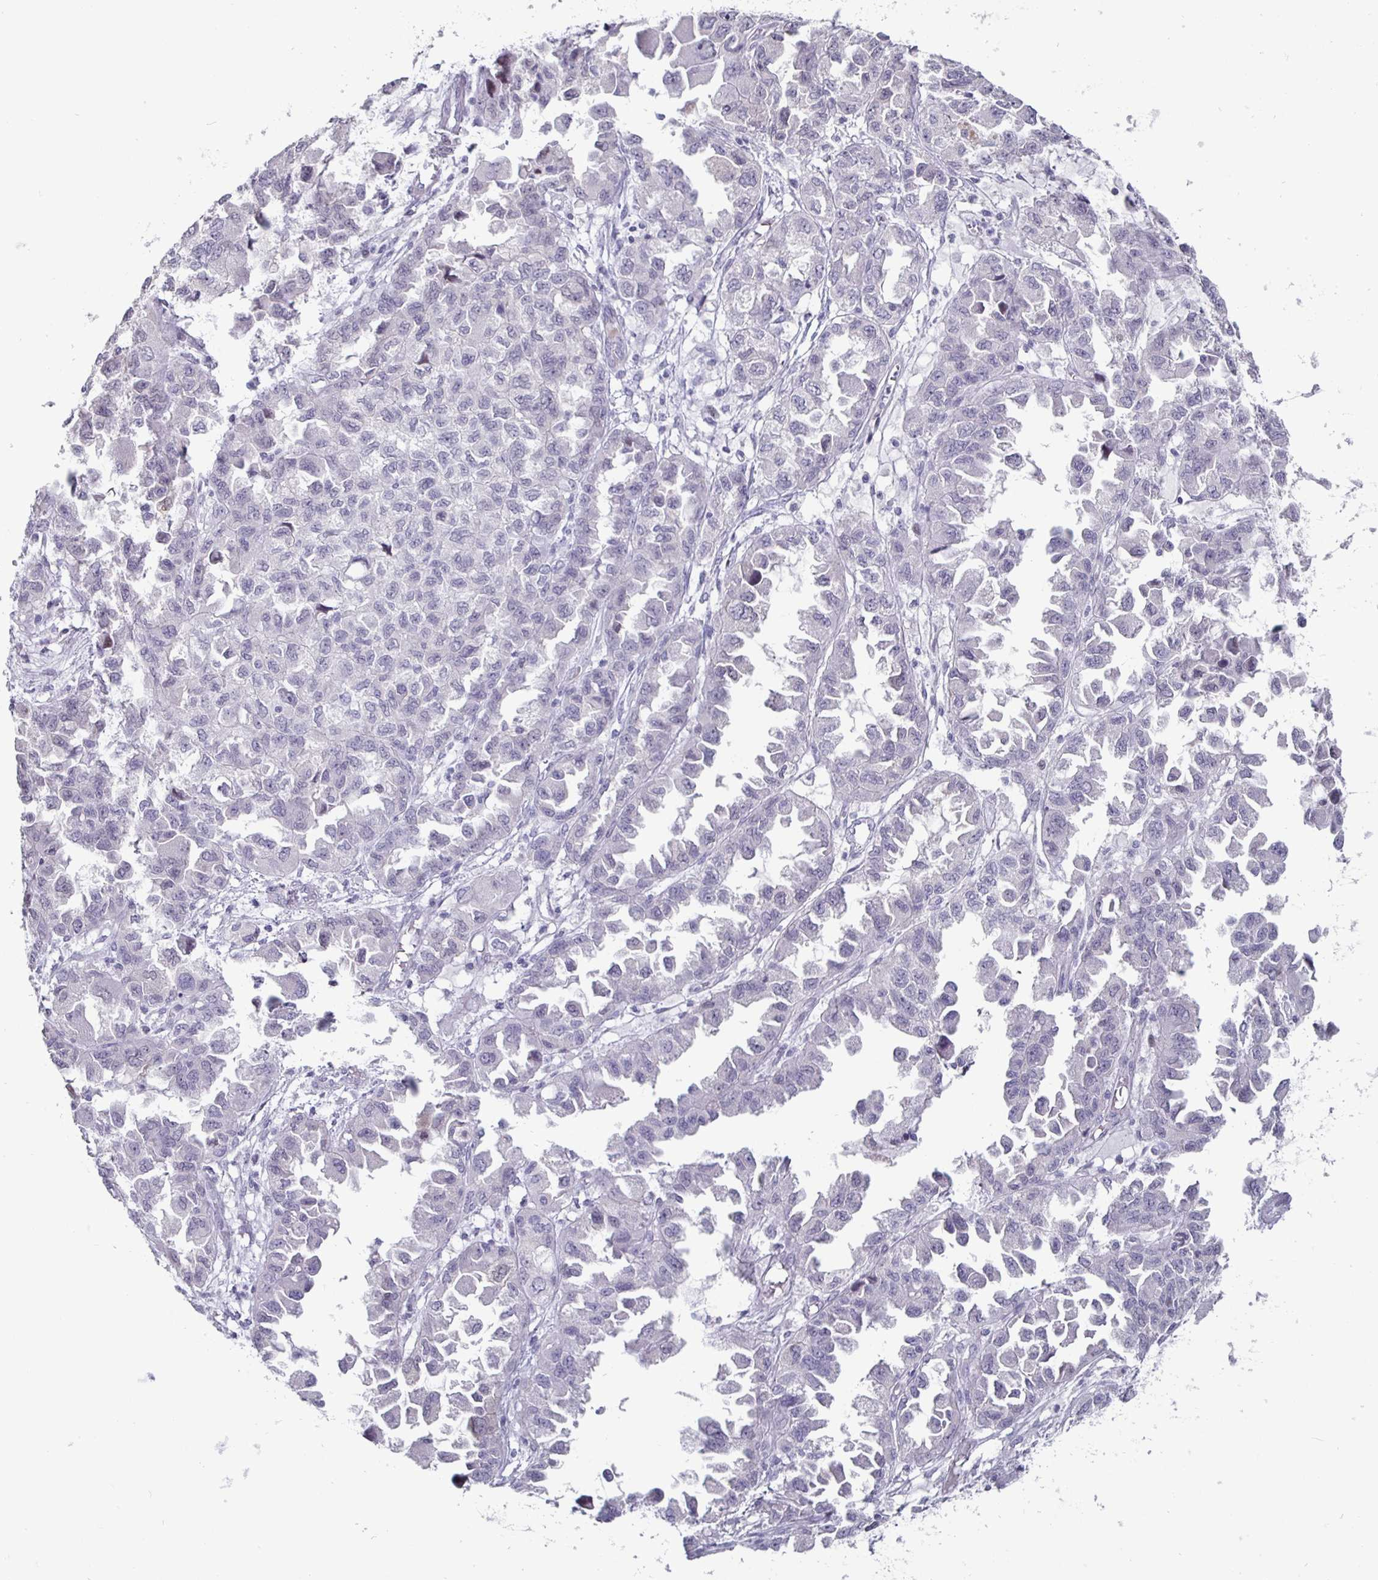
{"staining": {"intensity": "negative", "quantity": "none", "location": "none"}, "tissue": "ovarian cancer", "cell_type": "Tumor cells", "image_type": "cancer", "snomed": [{"axis": "morphology", "description": "Cystadenocarcinoma, serous, NOS"}, {"axis": "topography", "description": "Ovary"}], "caption": "This is a micrograph of immunohistochemistry (IHC) staining of serous cystadenocarcinoma (ovarian), which shows no staining in tumor cells. (DAB (3,3'-diaminobenzidine) IHC, high magnification).", "gene": "OOSP2", "patient": {"sex": "female", "age": 84}}